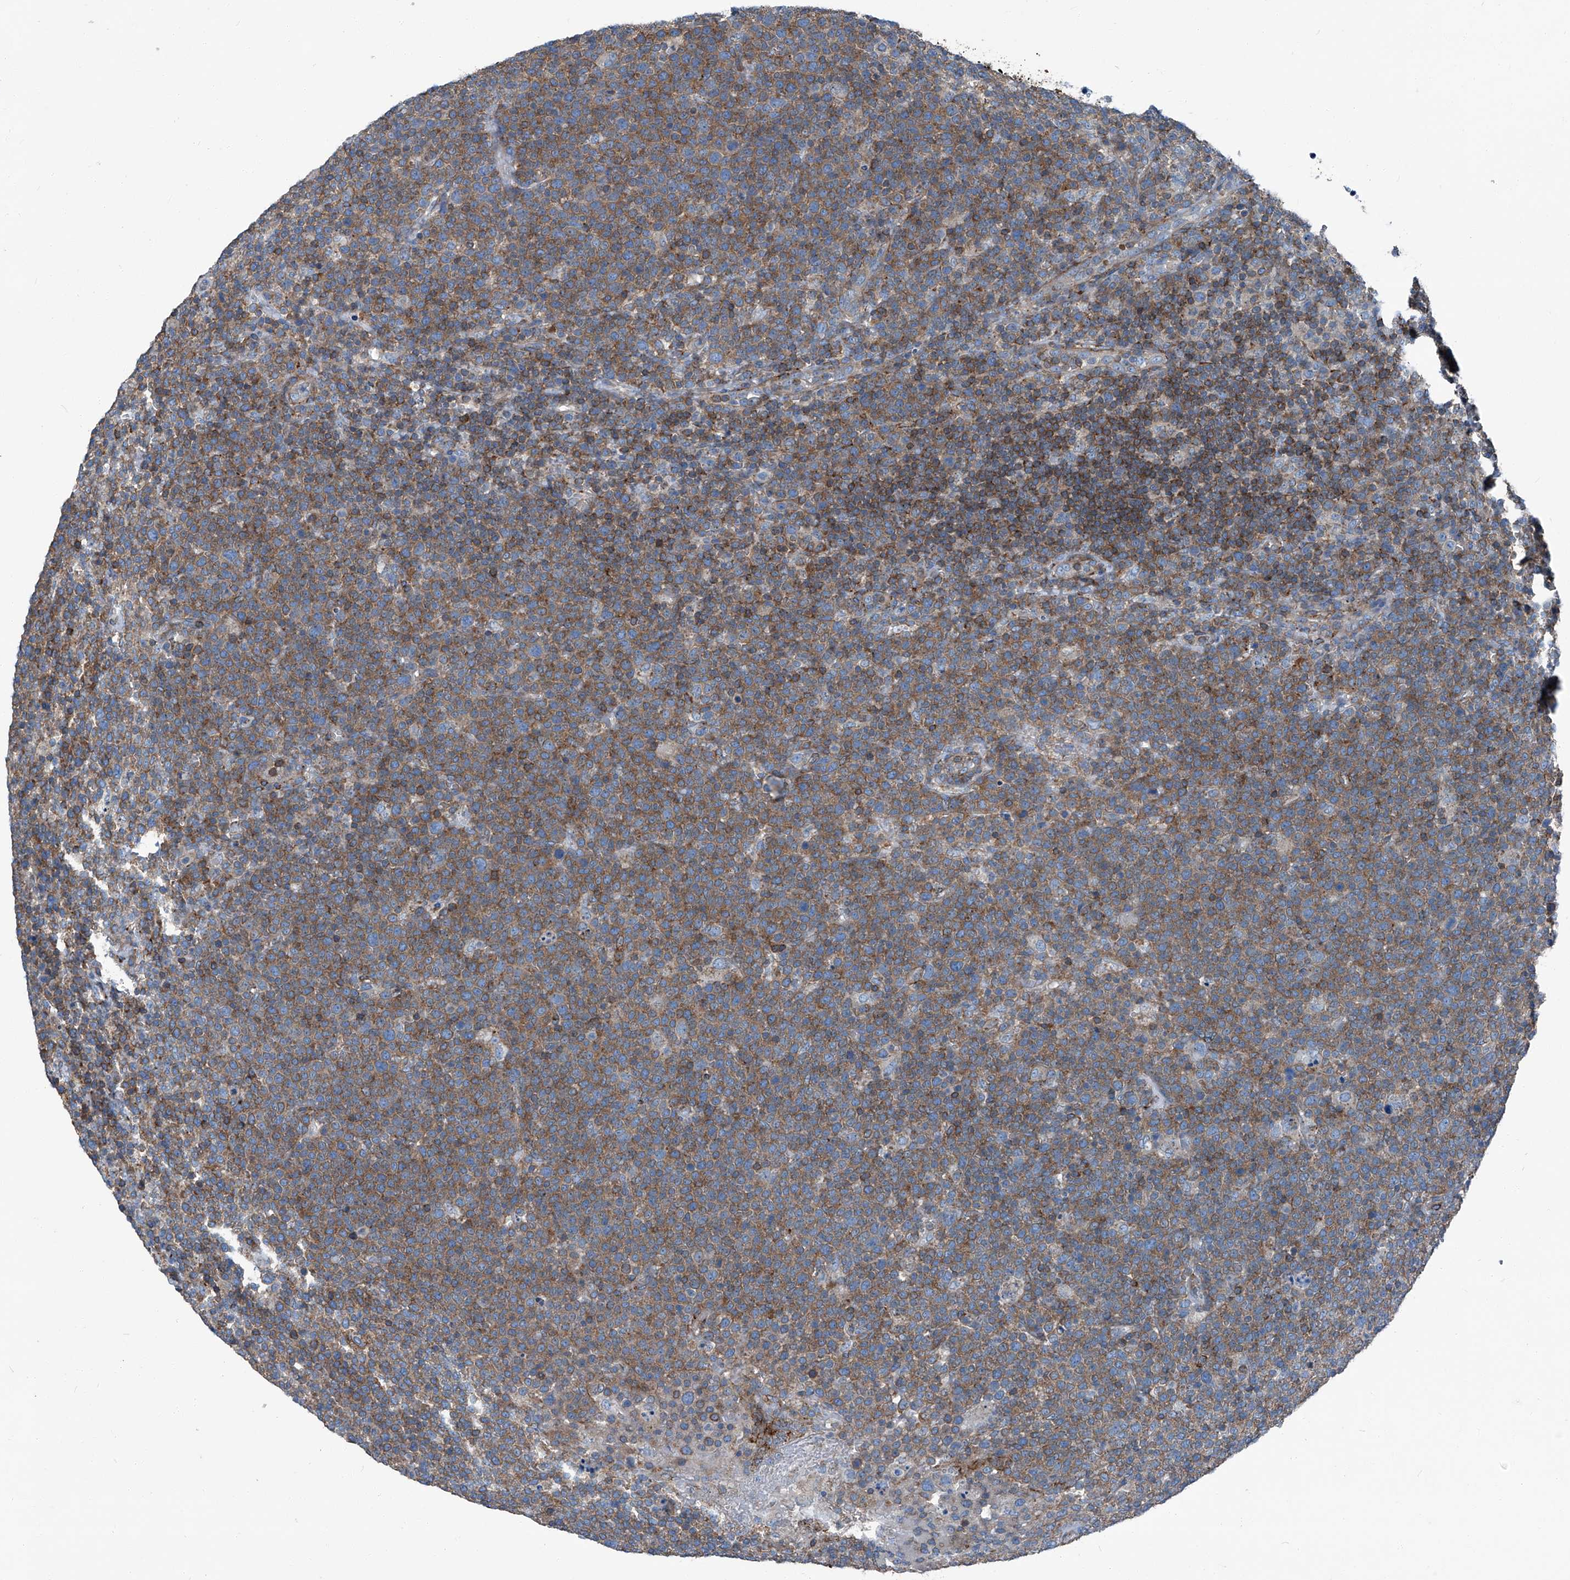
{"staining": {"intensity": "moderate", "quantity": ">75%", "location": "cytoplasmic/membranous"}, "tissue": "lymphoma", "cell_type": "Tumor cells", "image_type": "cancer", "snomed": [{"axis": "morphology", "description": "Malignant lymphoma, non-Hodgkin's type, High grade"}, {"axis": "topography", "description": "Lymph node"}], "caption": "This is a micrograph of IHC staining of high-grade malignant lymphoma, non-Hodgkin's type, which shows moderate expression in the cytoplasmic/membranous of tumor cells.", "gene": "SEPTIN7", "patient": {"sex": "male", "age": 61}}